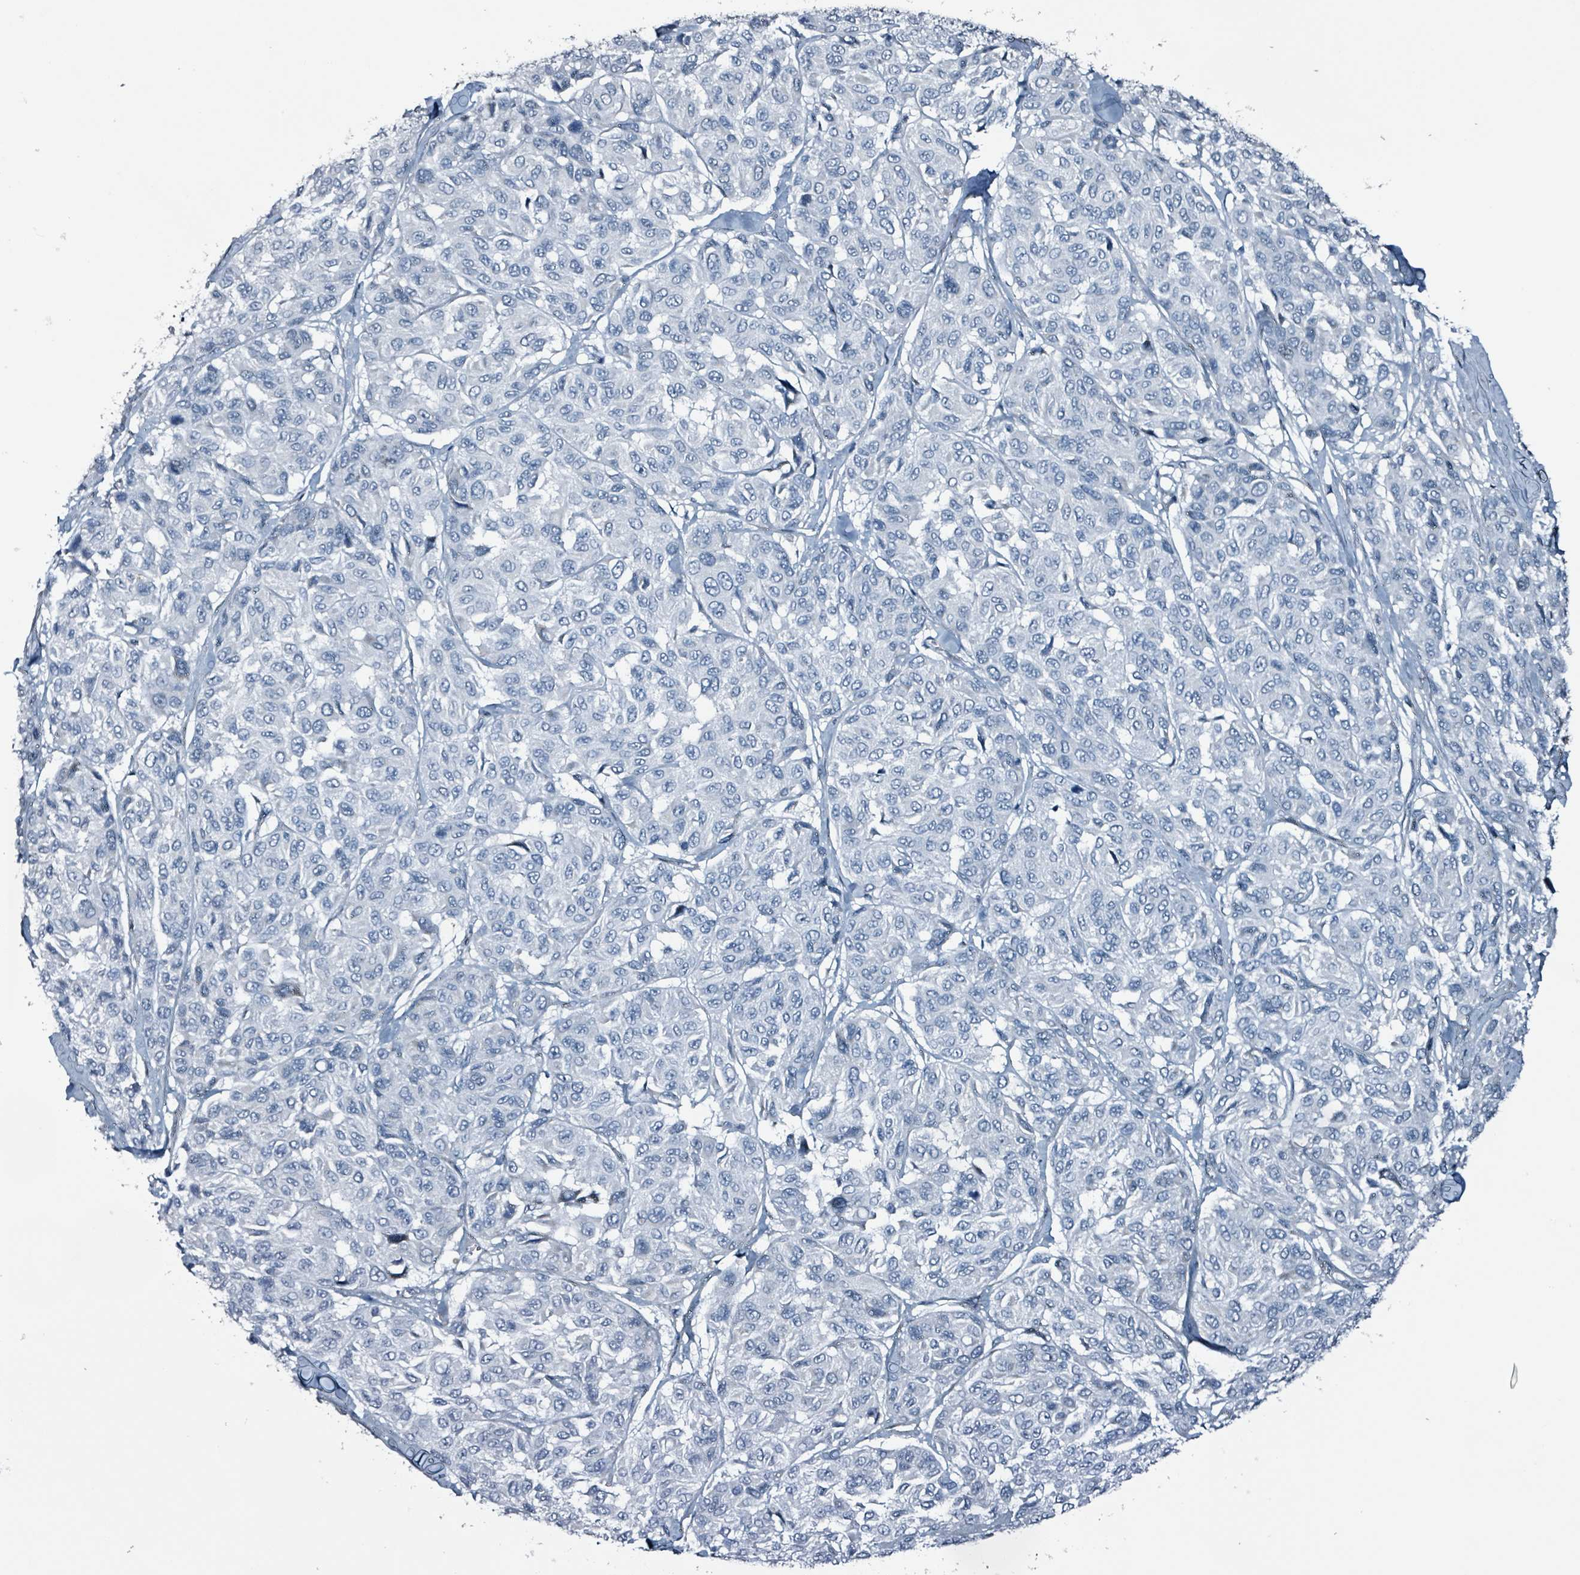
{"staining": {"intensity": "negative", "quantity": "none", "location": "none"}, "tissue": "melanoma", "cell_type": "Tumor cells", "image_type": "cancer", "snomed": [{"axis": "morphology", "description": "Malignant melanoma, NOS"}, {"axis": "topography", "description": "Skin"}], "caption": "Tumor cells show no significant expression in malignant melanoma.", "gene": "CA9", "patient": {"sex": "female", "age": 66}}